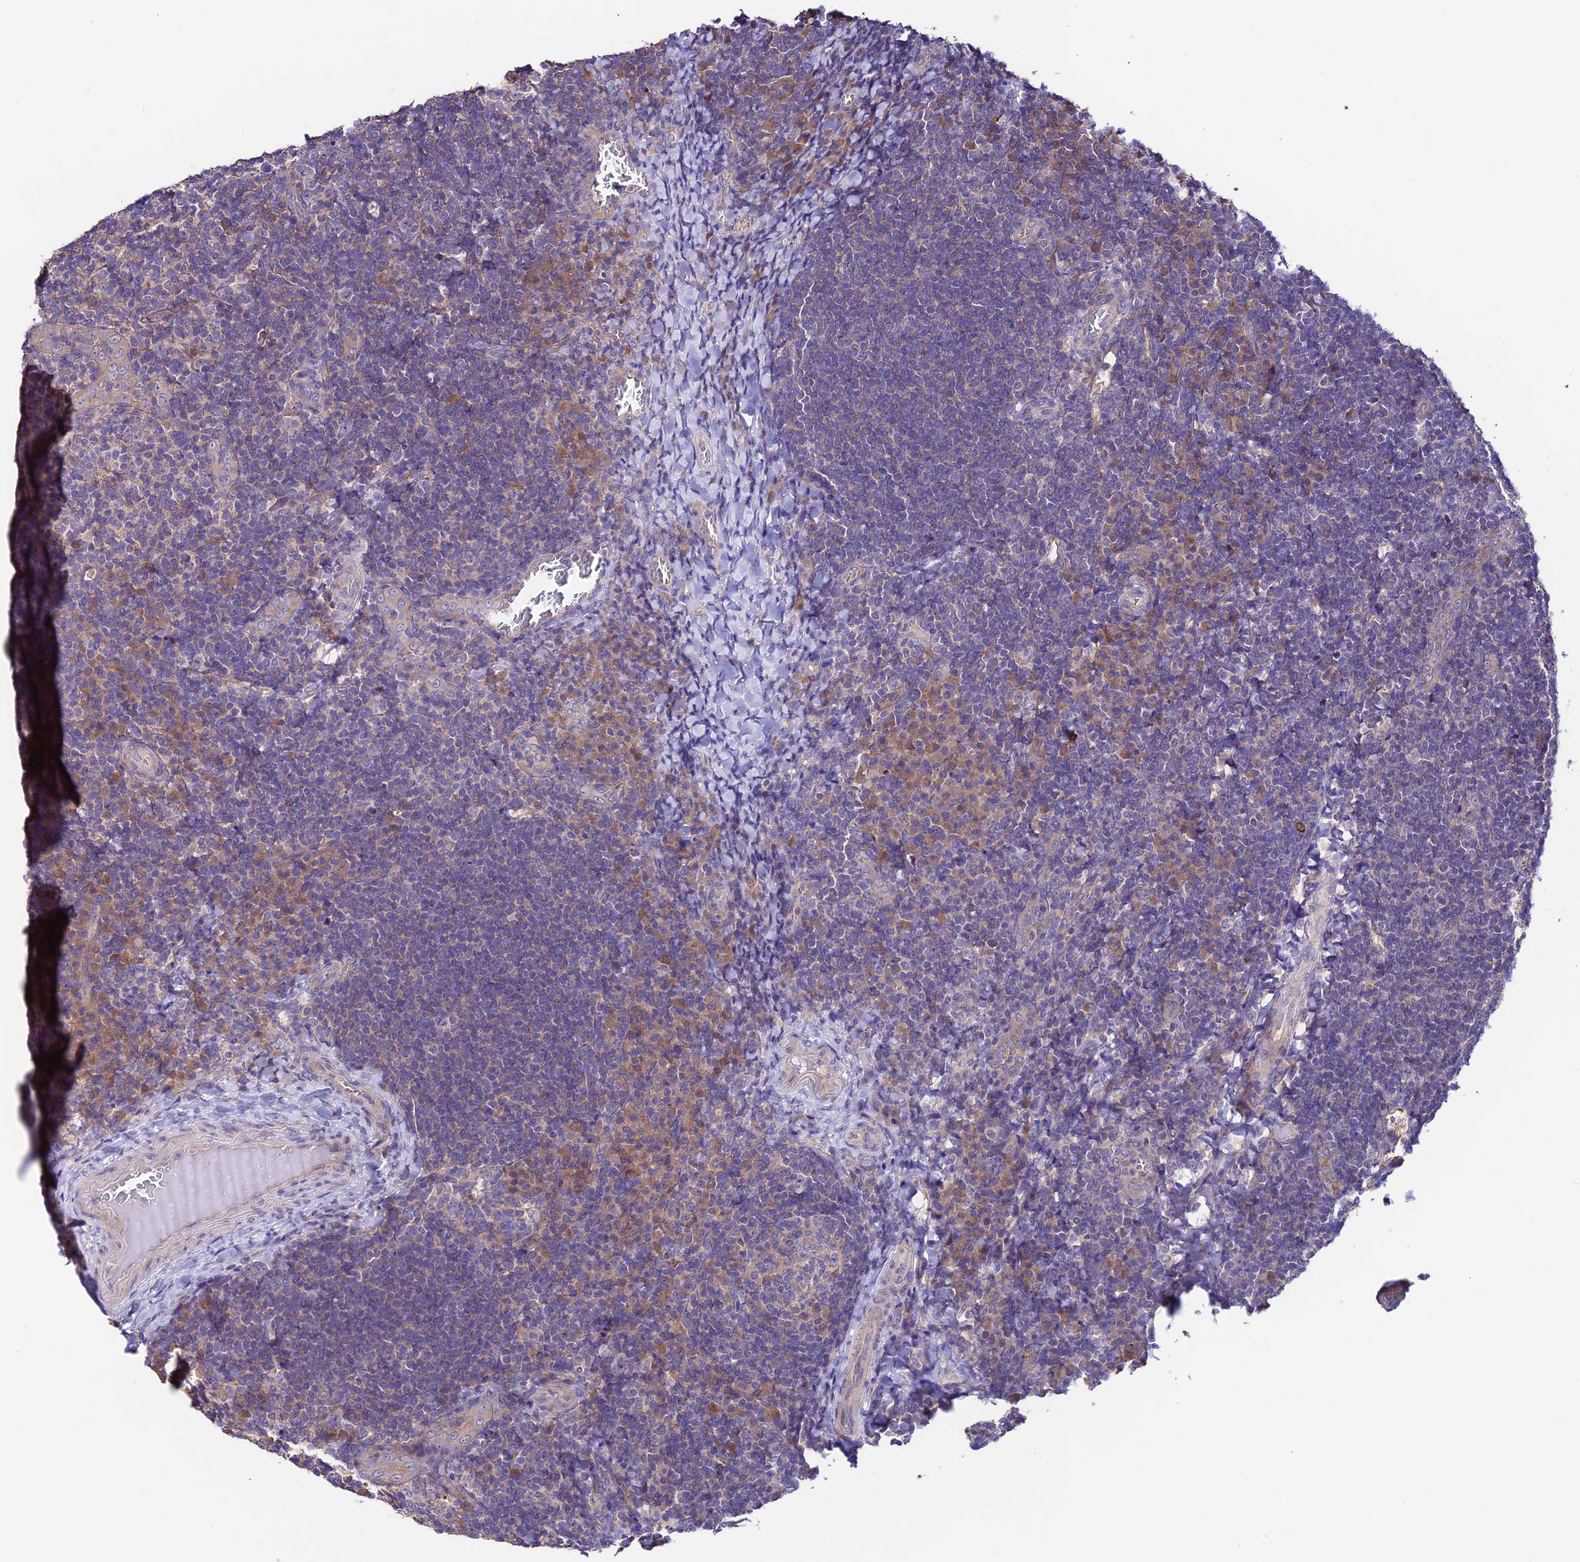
{"staining": {"intensity": "weak", "quantity": "<25%", "location": "cytoplasmic/membranous"}, "tissue": "tonsil", "cell_type": "Germinal center cells", "image_type": "normal", "snomed": [{"axis": "morphology", "description": "Normal tissue, NOS"}, {"axis": "topography", "description": "Tonsil"}], "caption": "Immunohistochemistry (IHC) image of unremarkable tonsil: tonsil stained with DAB (3,3'-diaminobenzidine) shows no significant protein expression in germinal center cells.", "gene": "BRME1", "patient": {"sex": "male", "age": 17}}